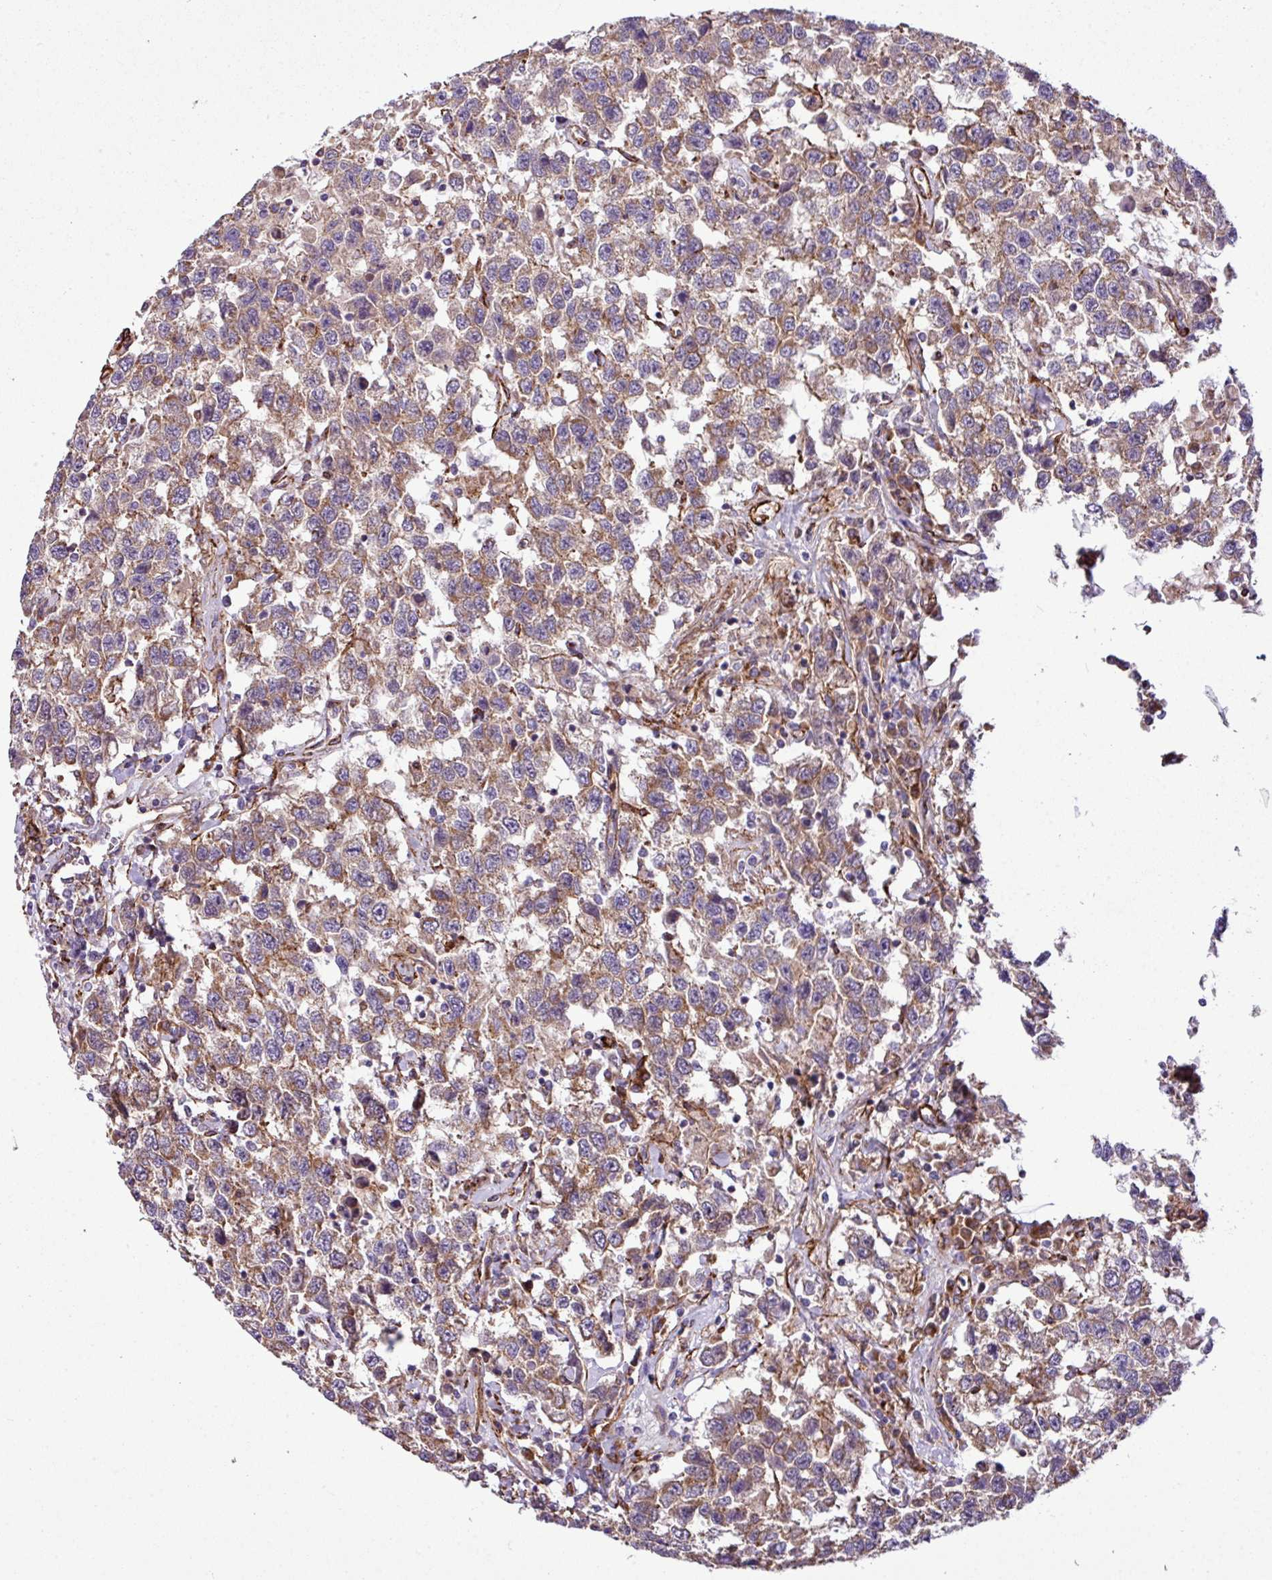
{"staining": {"intensity": "moderate", "quantity": ">75%", "location": "cytoplasmic/membranous"}, "tissue": "testis cancer", "cell_type": "Tumor cells", "image_type": "cancer", "snomed": [{"axis": "morphology", "description": "Seminoma, NOS"}, {"axis": "topography", "description": "Testis"}], "caption": "Immunohistochemistry staining of testis seminoma, which demonstrates medium levels of moderate cytoplasmic/membranous positivity in about >75% of tumor cells indicating moderate cytoplasmic/membranous protein positivity. The staining was performed using DAB (3,3'-diaminobenzidine) (brown) for protein detection and nuclei were counterstained in hematoxylin (blue).", "gene": "FAM47E", "patient": {"sex": "male", "age": 41}}